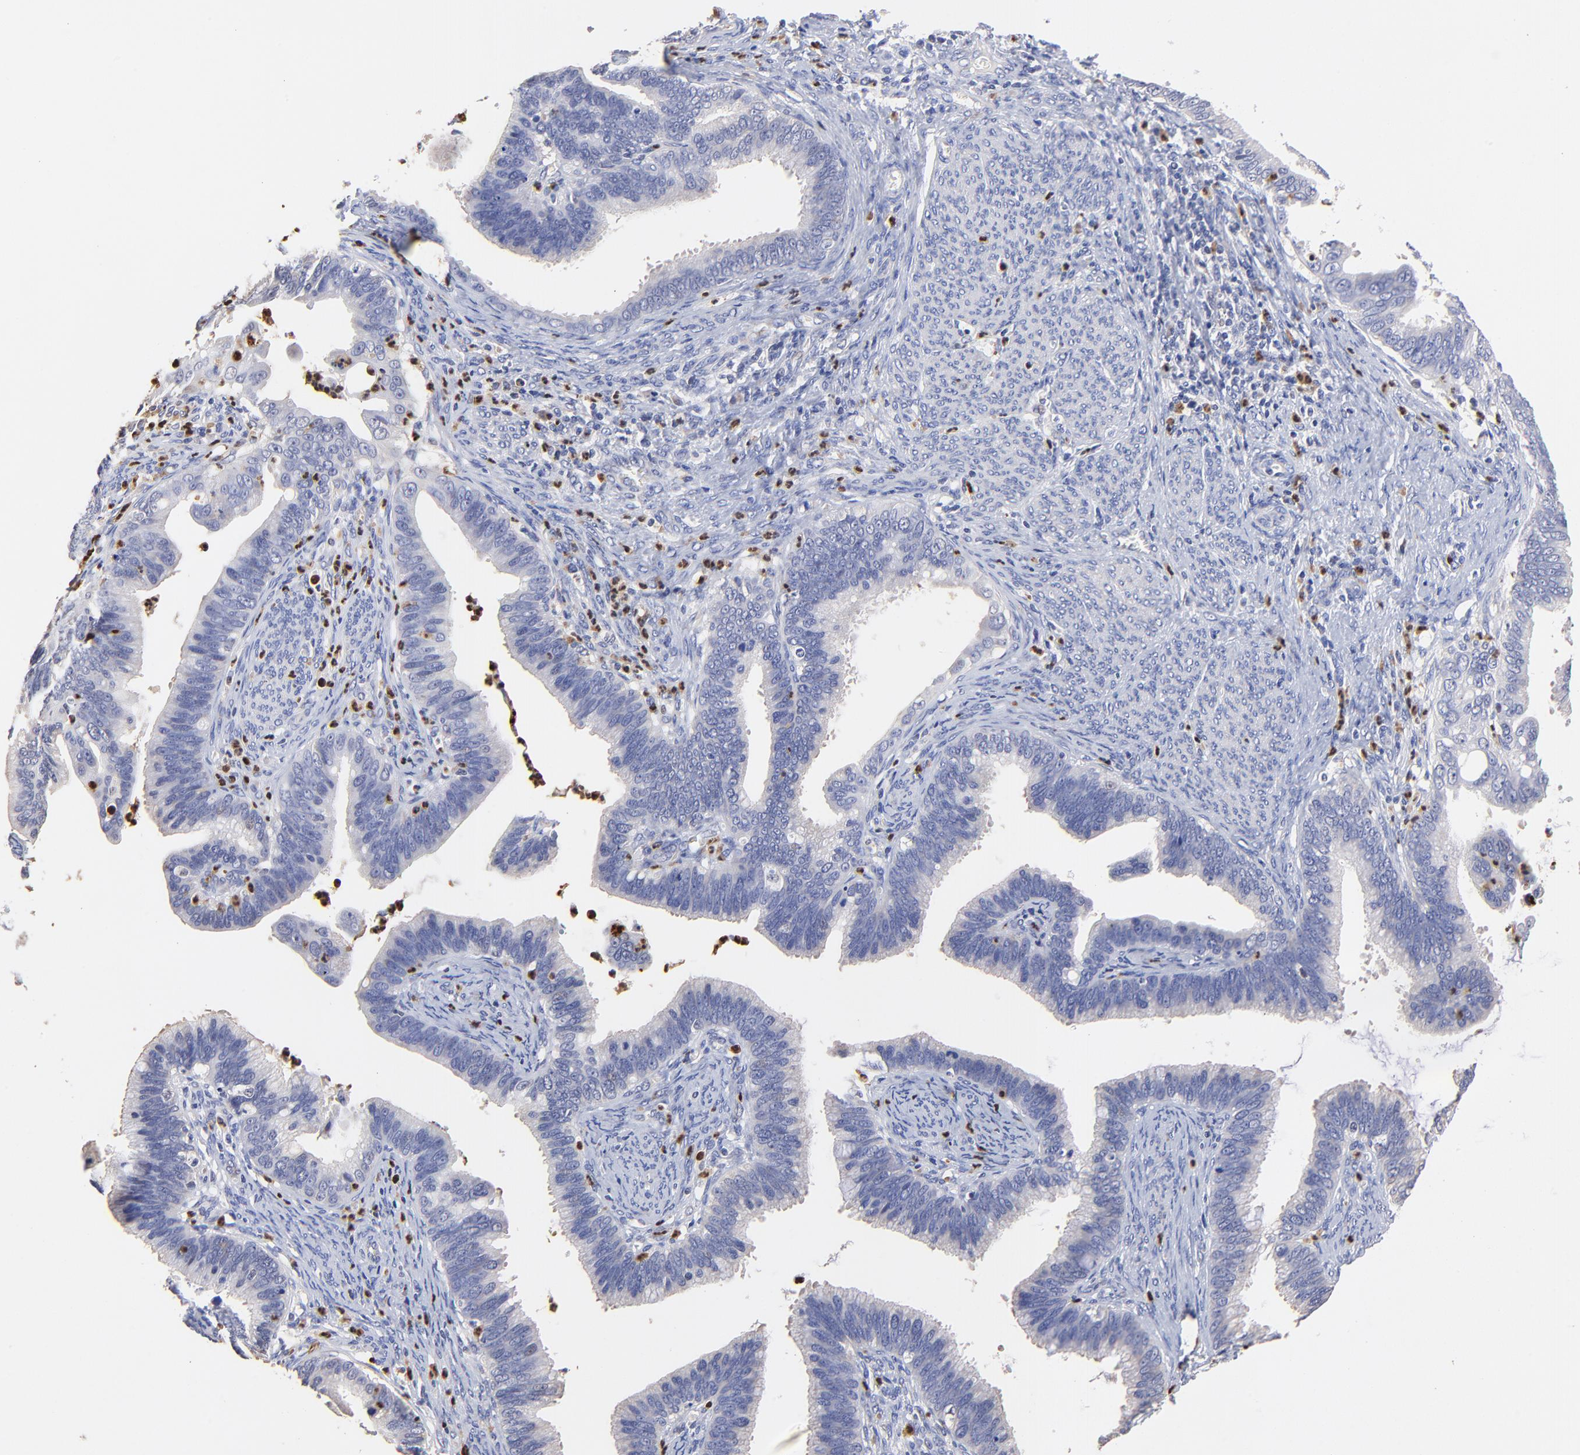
{"staining": {"intensity": "negative", "quantity": "none", "location": "none"}, "tissue": "cervical cancer", "cell_type": "Tumor cells", "image_type": "cancer", "snomed": [{"axis": "morphology", "description": "Adenocarcinoma, NOS"}, {"axis": "topography", "description": "Cervix"}], "caption": "This is an immunohistochemistry image of human adenocarcinoma (cervical). There is no staining in tumor cells.", "gene": "BBOF1", "patient": {"sex": "female", "age": 47}}